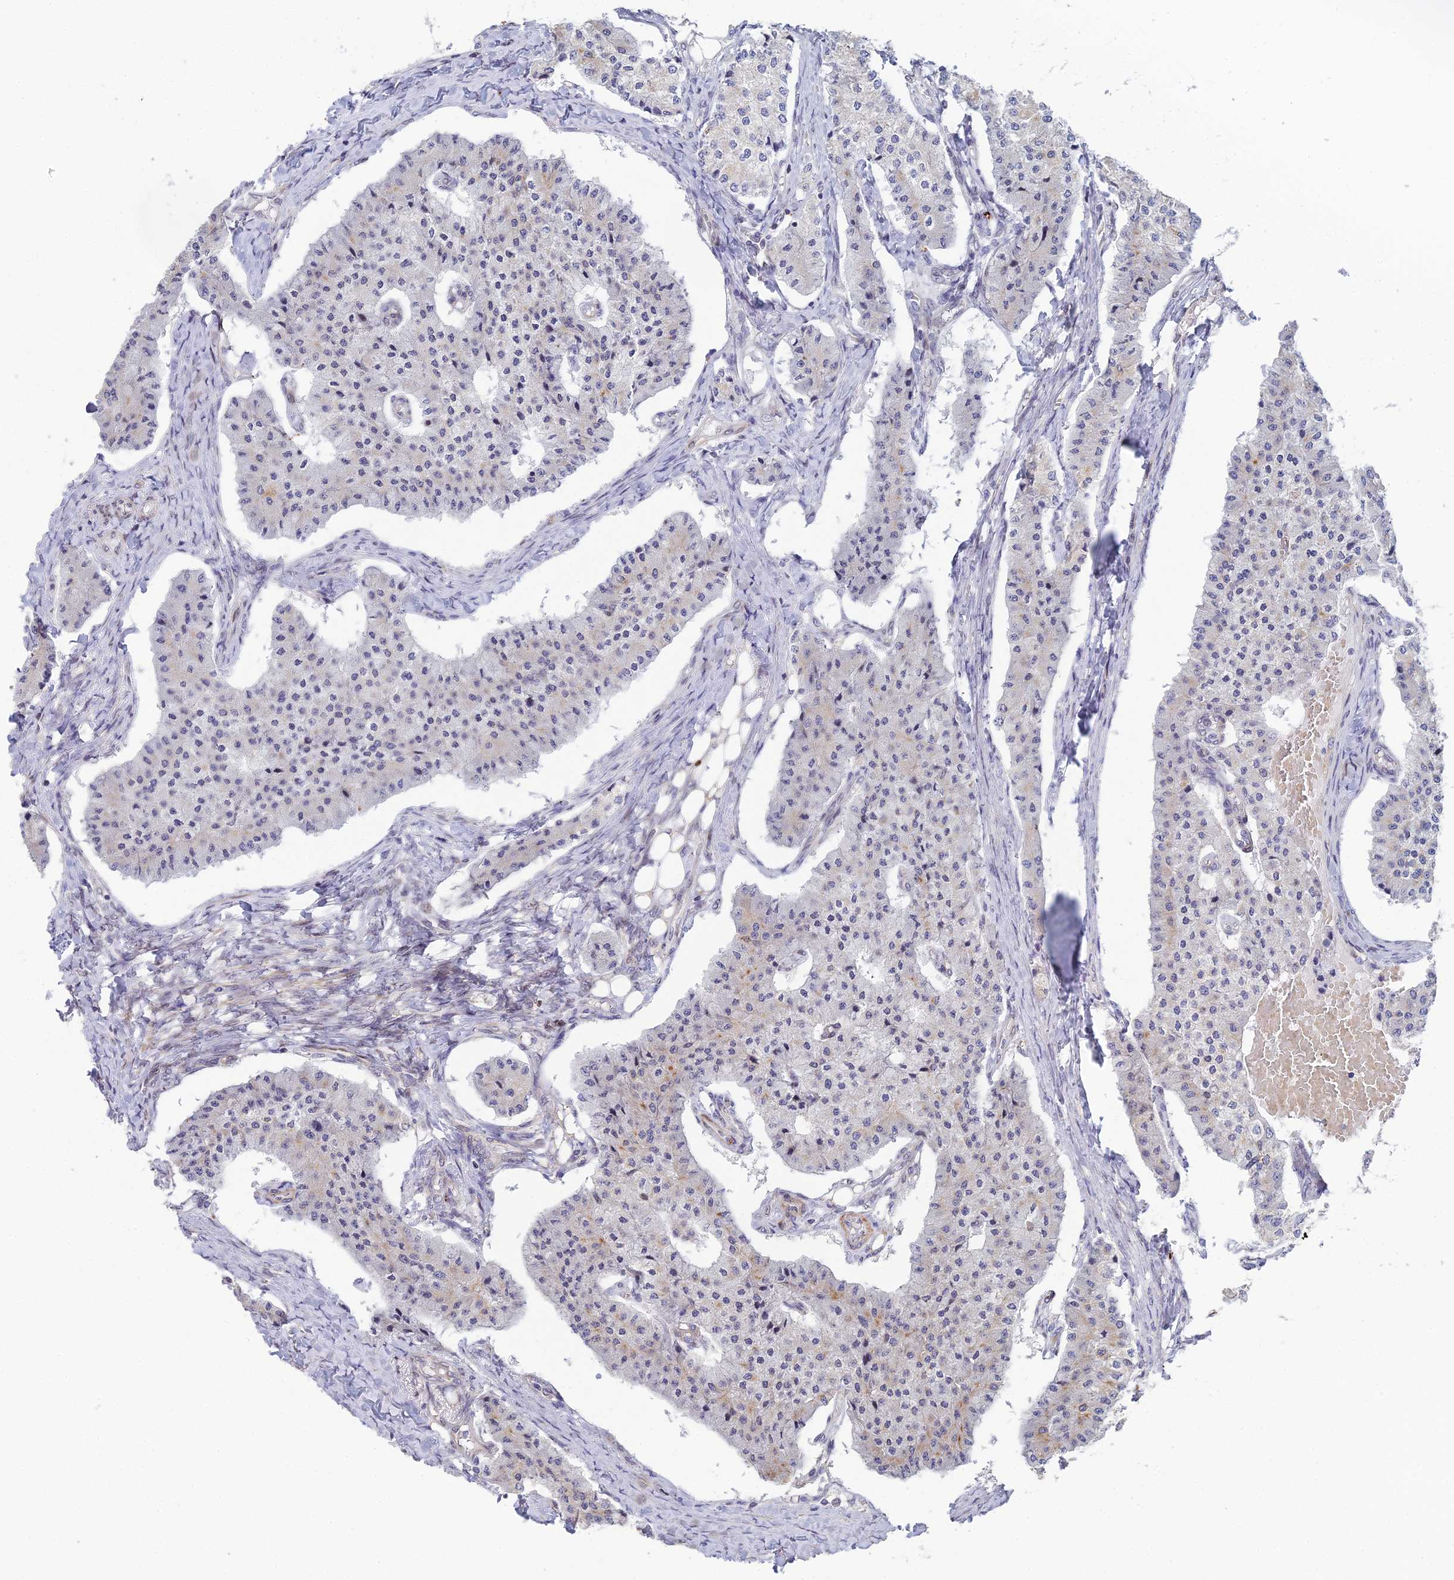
{"staining": {"intensity": "negative", "quantity": "none", "location": "none"}, "tissue": "carcinoid", "cell_type": "Tumor cells", "image_type": "cancer", "snomed": [{"axis": "morphology", "description": "Carcinoid, malignant, NOS"}, {"axis": "topography", "description": "Colon"}], "caption": "Micrograph shows no protein positivity in tumor cells of malignant carcinoid tissue. The staining is performed using DAB brown chromogen with nuclei counter-stained in using hematoxylin.", "gene": "CSPG4", "patient": {"sex": "female", "age": 52}}